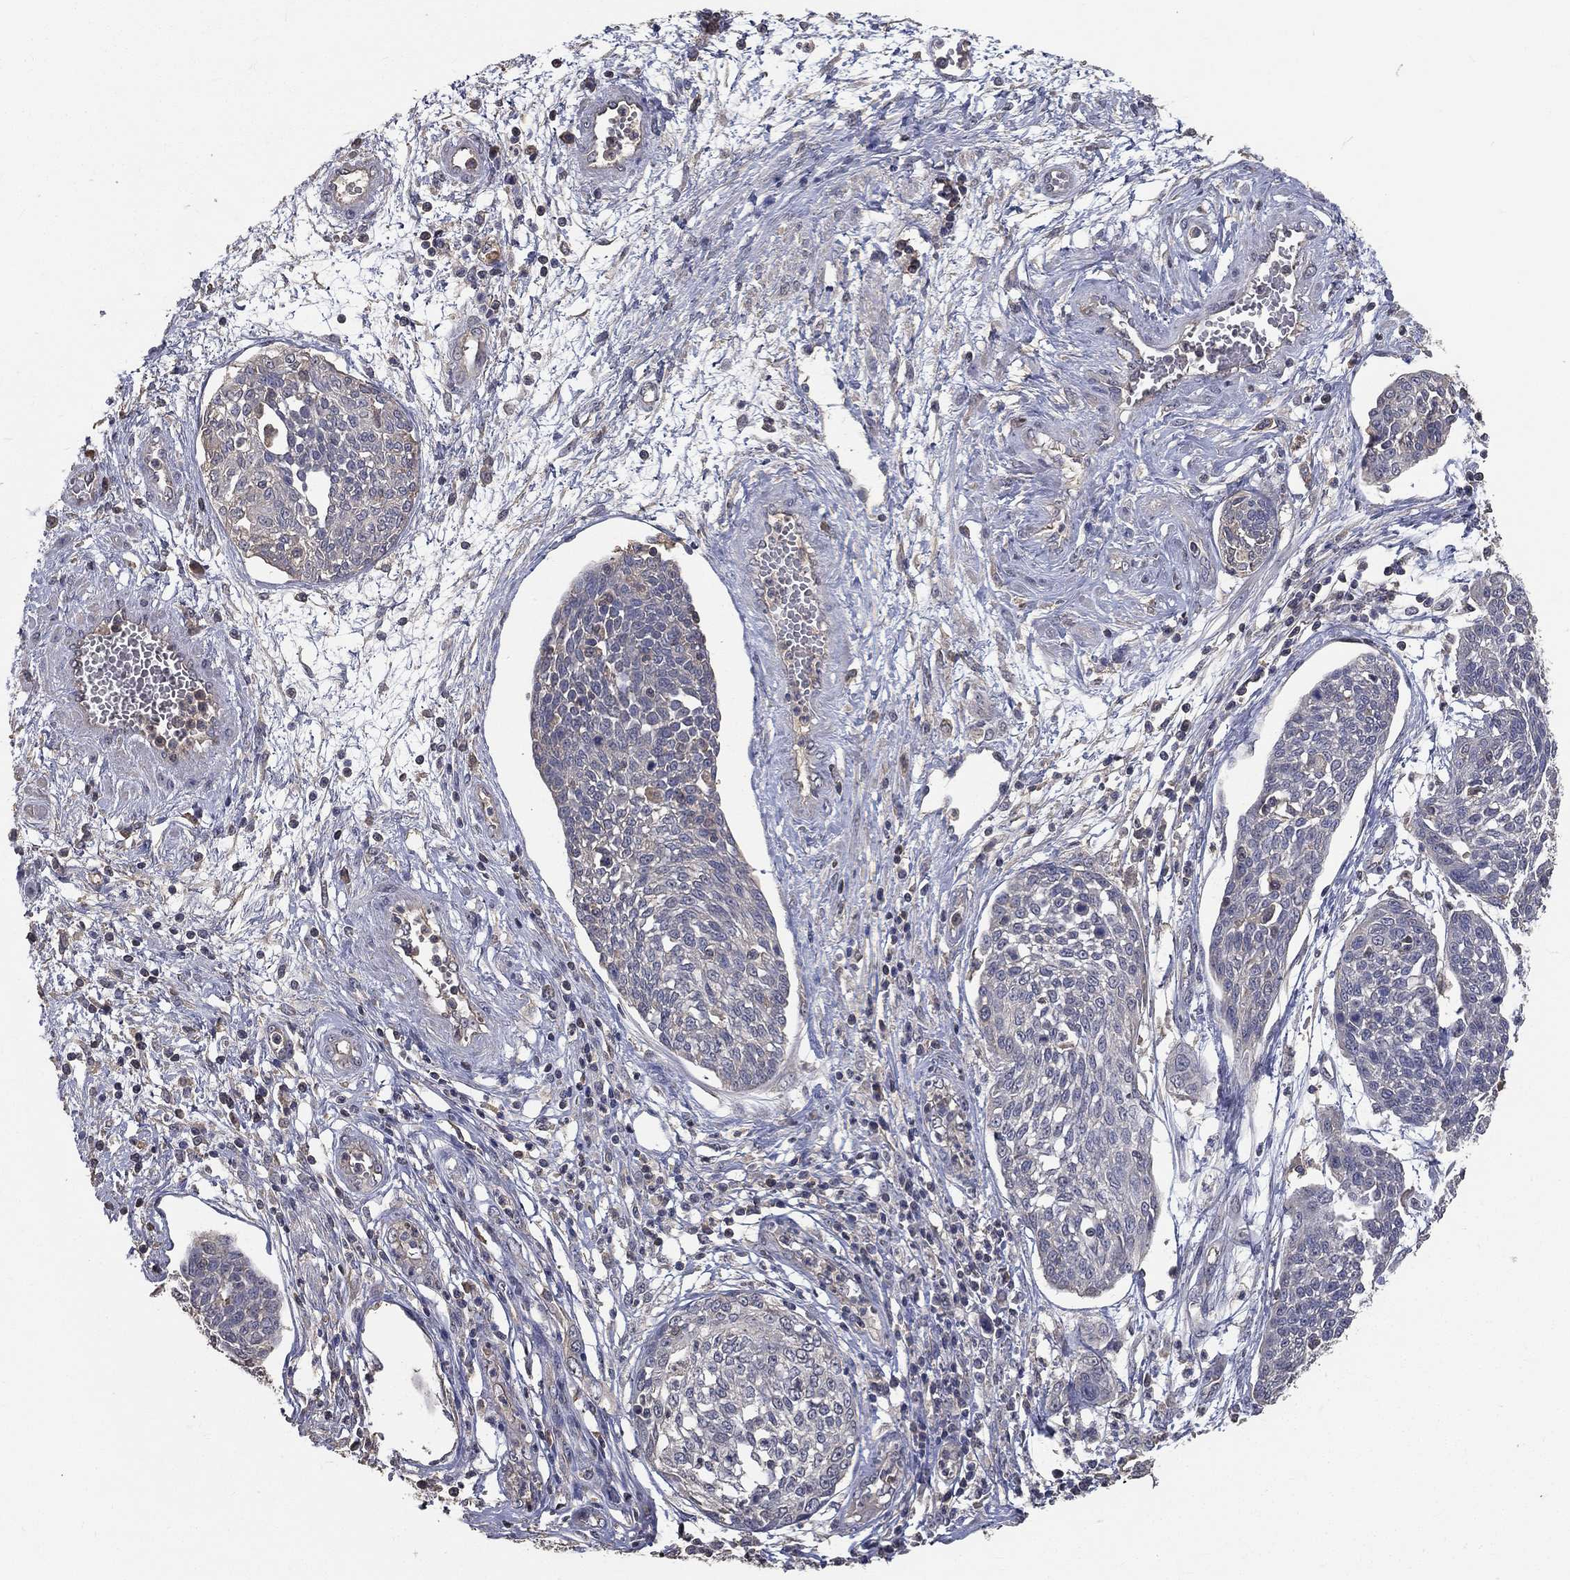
{"staining": {"intensity": "negative", "quantity": "none", "location": "none"}, "tissue": "cervical cancer", "cell_type": "Tumor cells", "image_type": "cancer", "snomed": [{"axis": "morphology", "description": "Squamous cell carcinoma, NOS"}, {"axis": "topography", "description": "Cervix"}], "caption": "IHC image of neoplastic tissue: human cervical cancer stained with DAB (3,3'-diaminobenzidine) reveals no significant protein positivity in tumor cells.", "gene": "SNAP25", "patient": {"sex": "female", "age": 34}}